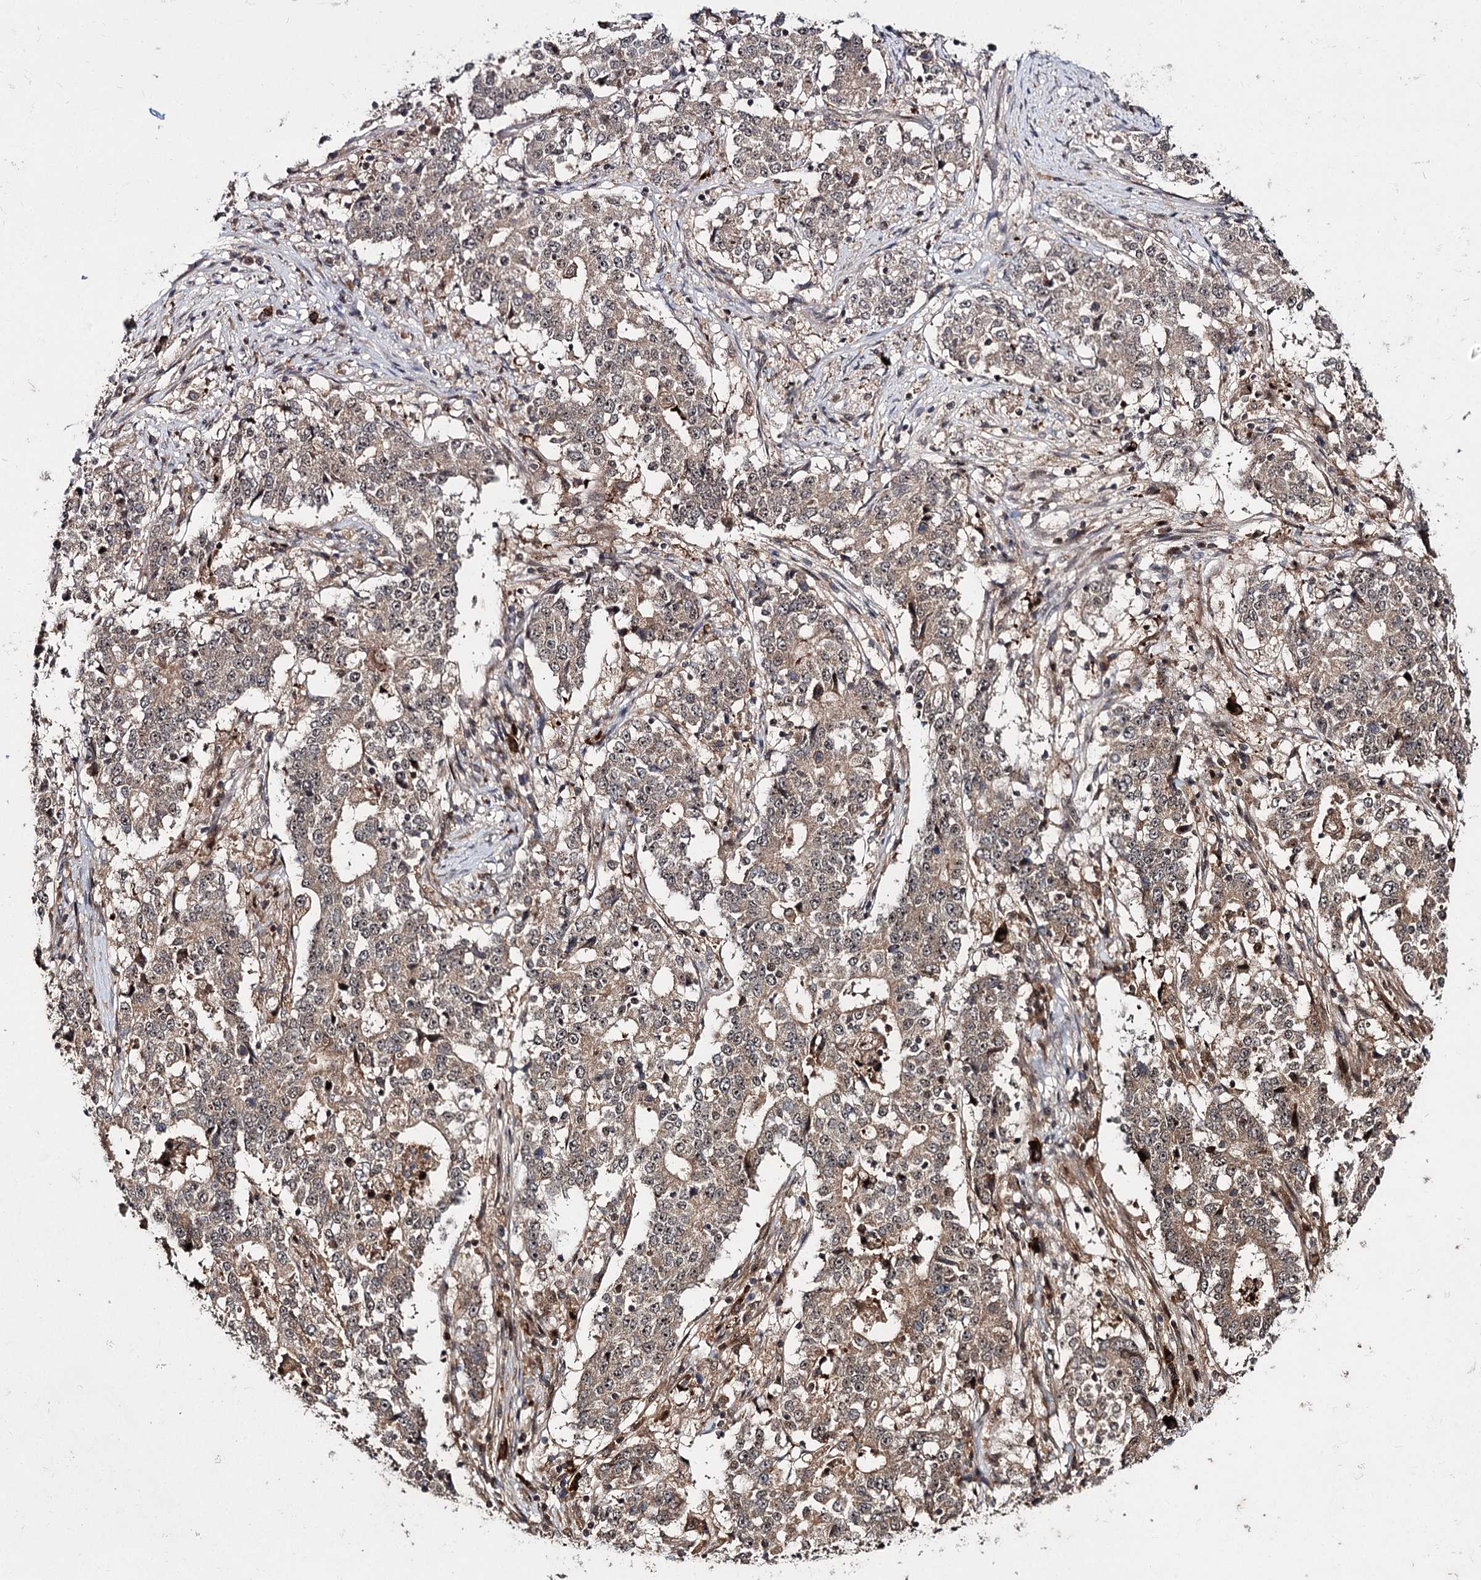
{"staining": {"intensity": "weak", "quantity": ">75%", "location": "cytoplasmic/membranous,nuclear"}, "tissue": "stomach cancer", "cell_type": "Tumor cells", "image_type": "cancer", "snomed": [{"axis": "morphology", "description": "Adenocarcinoma, NOS"}, {"axis": "topography", "description": "Stomach"}], "caption": "Brown immunohistochemical staining in human stomach cancer (adenocarcinoma) demonstrates weak cytoplasmic/membranous and nuclear positivity in approximately >75% of tumor cells. (DAB = brown stain, brightfield microscopy at high magnification).", "gene": "MKNK2", "patient": {"sex": "male", "age": 59}}